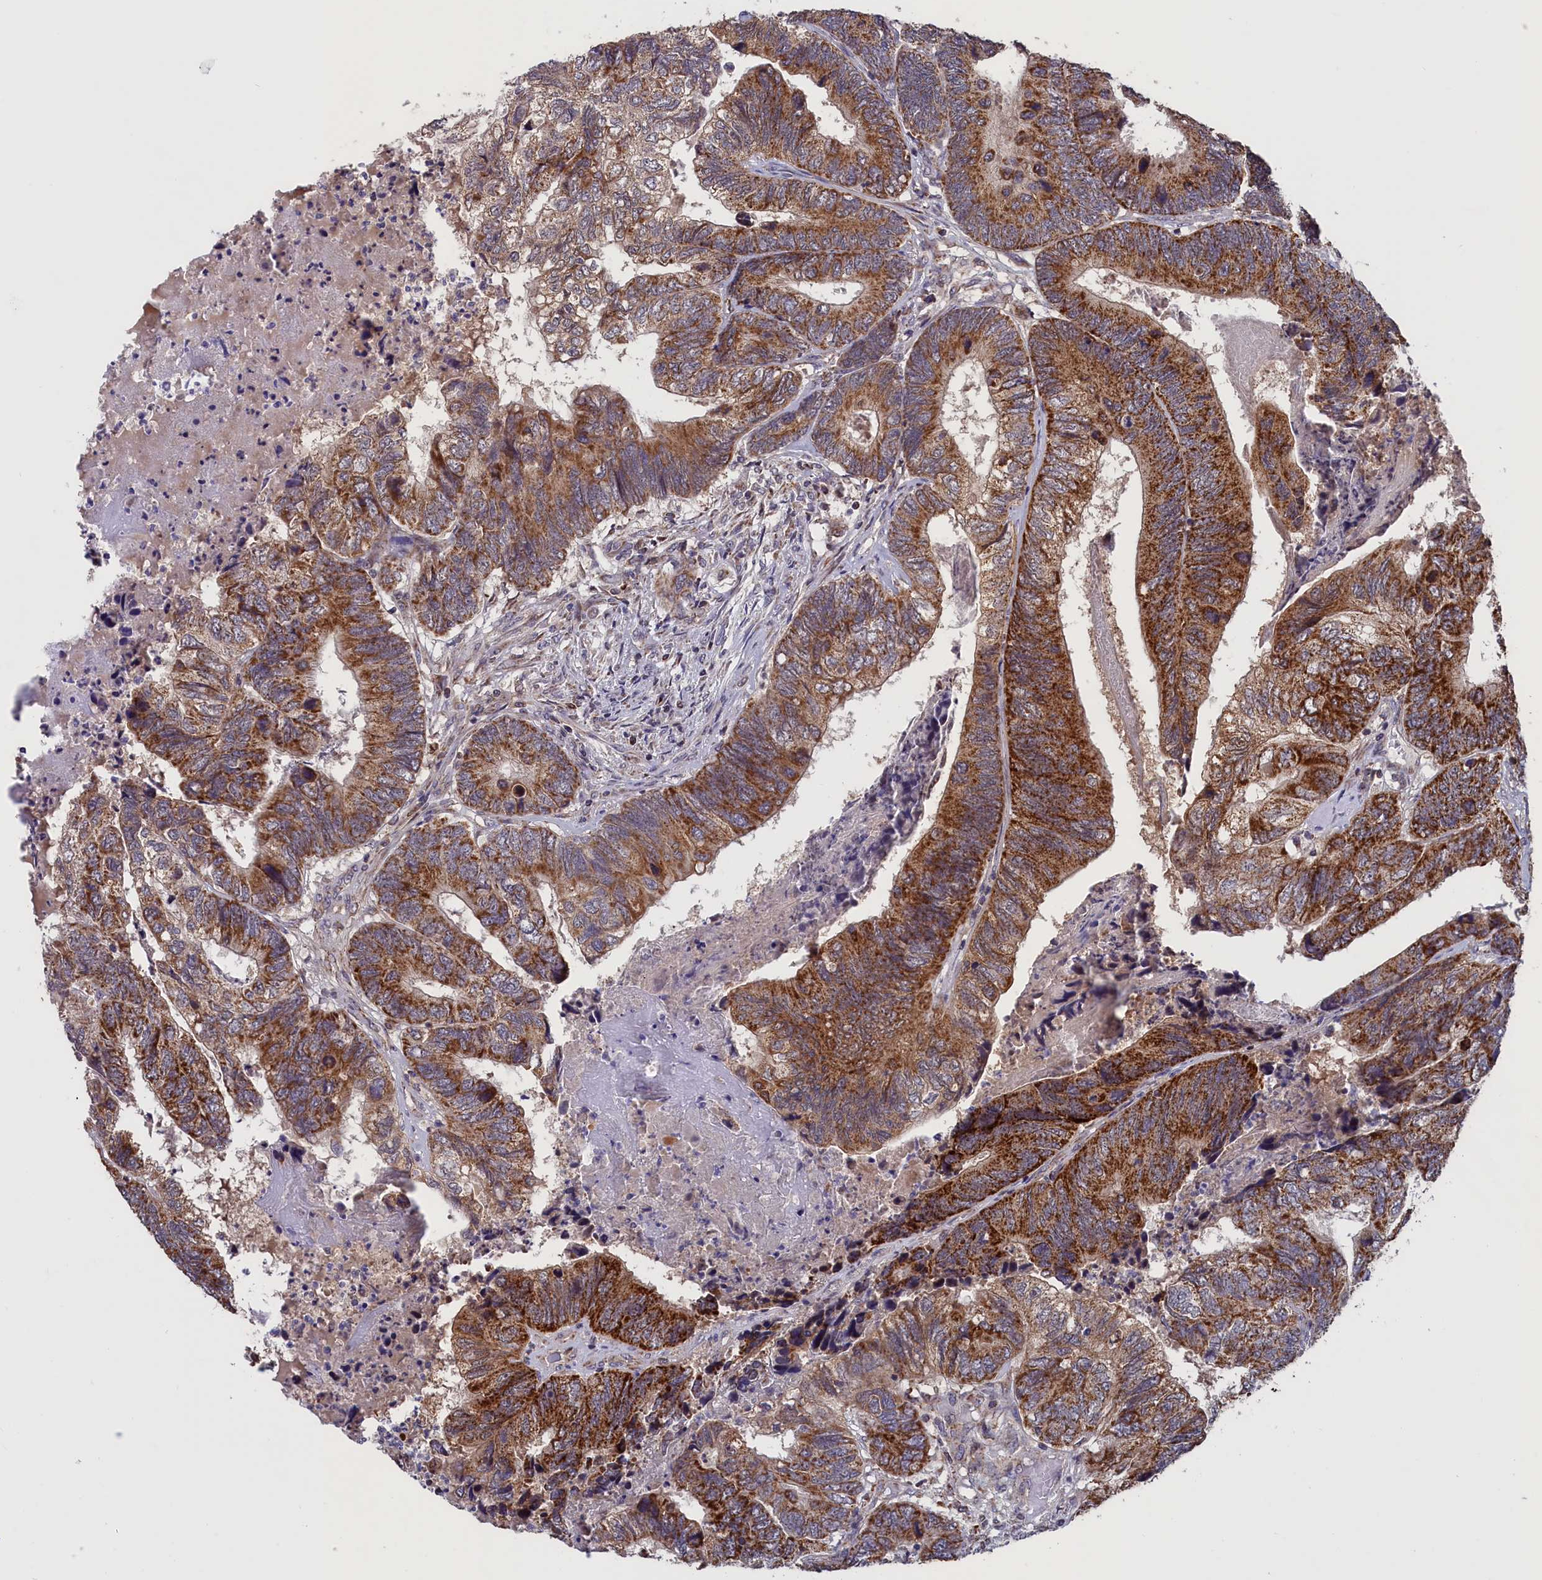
{"staining": {"intensity": "strong", "quantity": "25%-75%", "location": "cytoplasmic/membranous"}, "tissue": "colorectal cancer", "cell_type": "Tumor cells", "image_type": "cancer", "snomed": [{"axis": "morphology", "description": "Adenocarcinoma, NOS"}, {"axis": "topography", "description": "Colon"}], "caption": "Brown immunohistochemical staining in human colorectal cancer reveals strong cytoplasmic/membranous positivity in about 25%-75% of tumor cells. (DAB (3,3'-diaminobenzidine) IHC with brightfield microscopy, high magnification).", "gene": "TIMM44", "patient": {"sex": "female", "age": 67}}